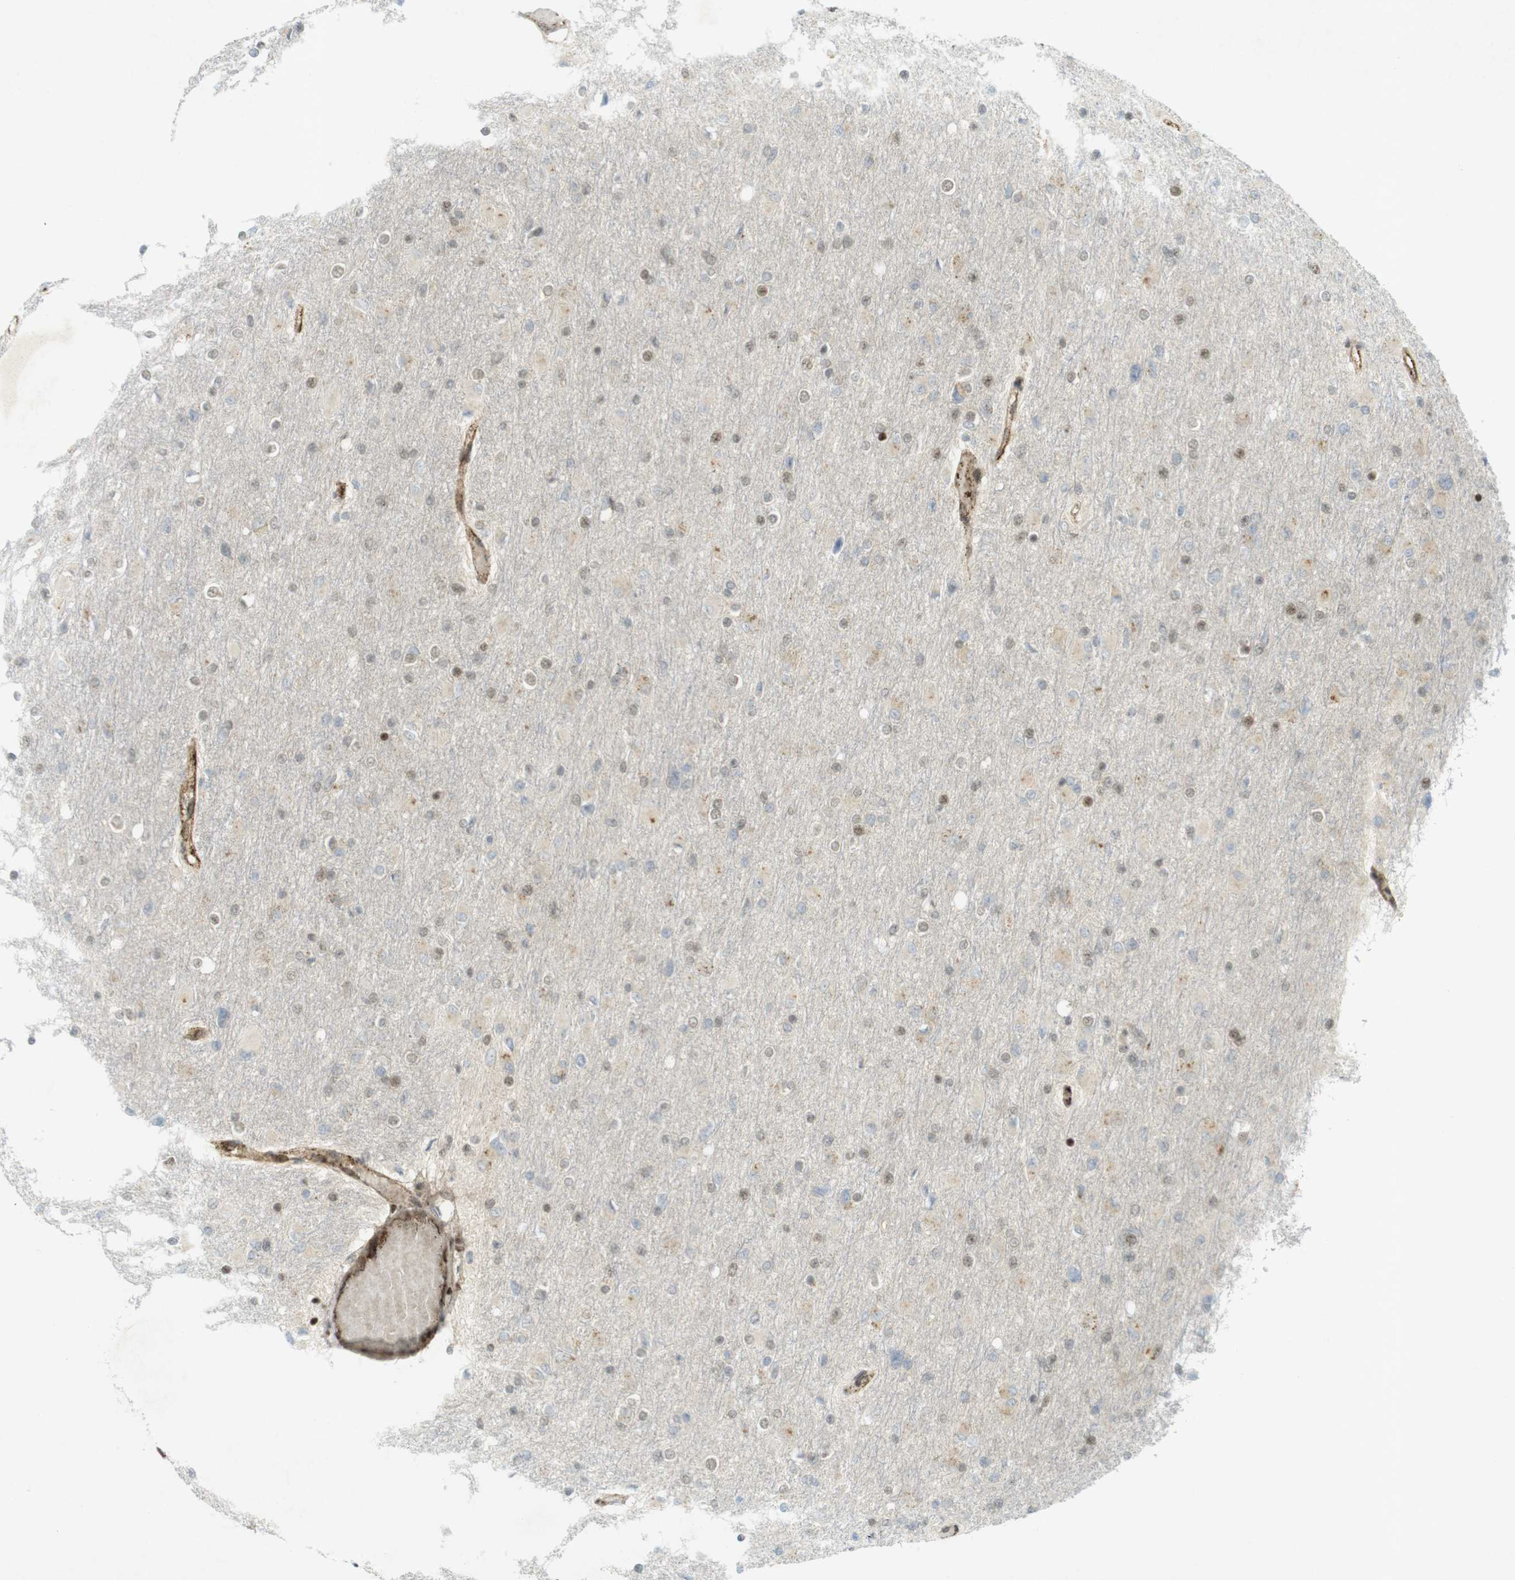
{"staining": {"intensity": "weak", "quantity": "25%-75%", "location": "nuclear"}, "tissue": "glioma", "cell_type": "Tumor cells", "image_type": "cancer", "snomed": [{"axis": "morphology", "description": "Glioma, malignant, High grade"}, {"axis": "topography", "description": "Cerebral cortex"}], "caption": "Brown immunohistochemical staining in human glioma exhibits weak nuclear expression in approximately 25%-75% of tumor cells.", "gene": "PPP1R13B", "patient": {"sex": "female", "age": 36}}